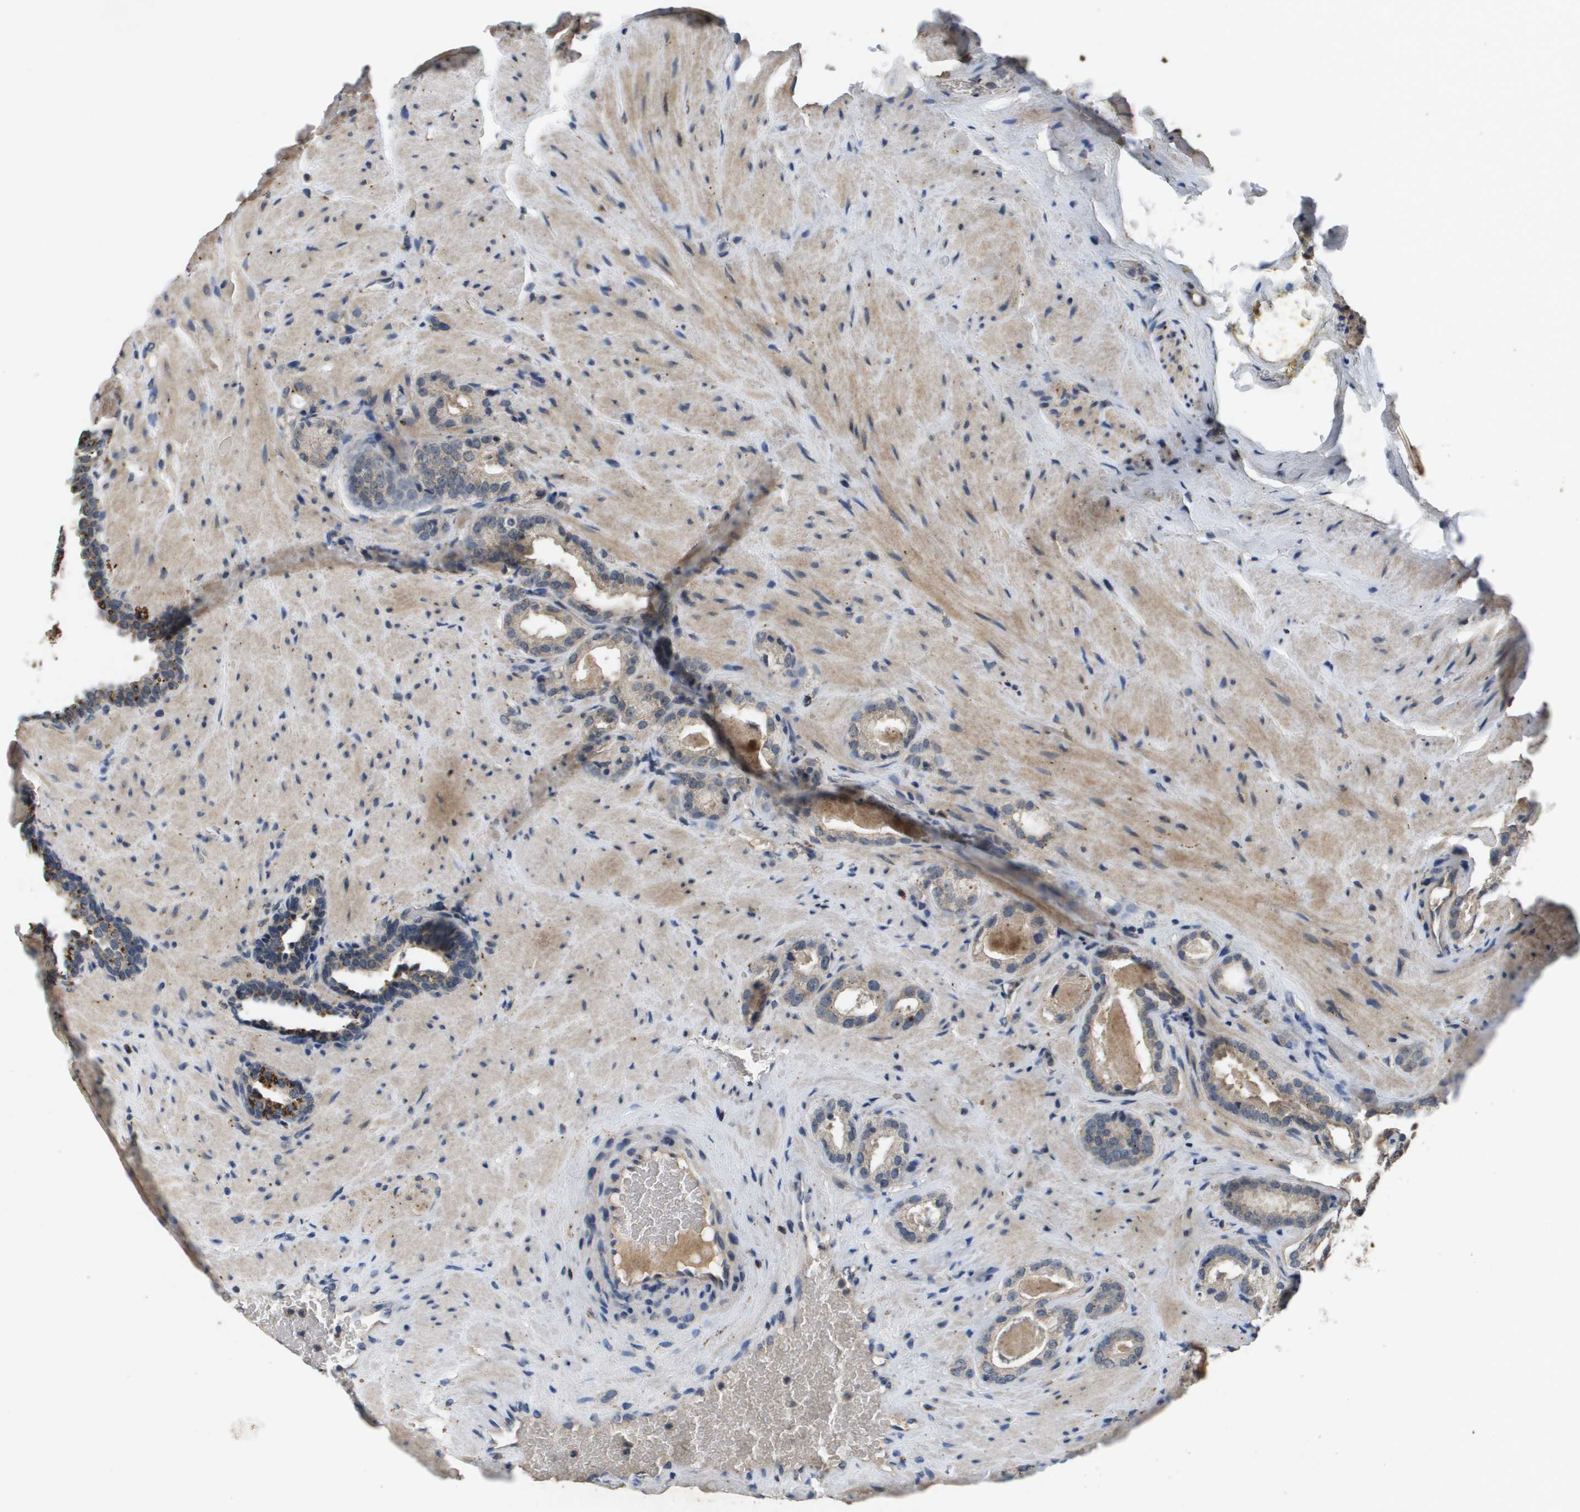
{"staining": {"intensity": "weak", "quantity": "<25%", "location": "cytoplasmic/membranous"}, "tissue": "prostate cancer", "cell_type": "Tumor cells", "image_type": "cancer", "snomed": [{"axis": "morphology", "description": "Adenocarcinoma, High grade"}, {"axis": "topography", "description": "Prostate"}], "caption": "Tumor cells show no significant protein staining in prostate adenocarcinoma (high-grade).", "gene": "PROC", "patient": {"sex": "male", "age": 64}}